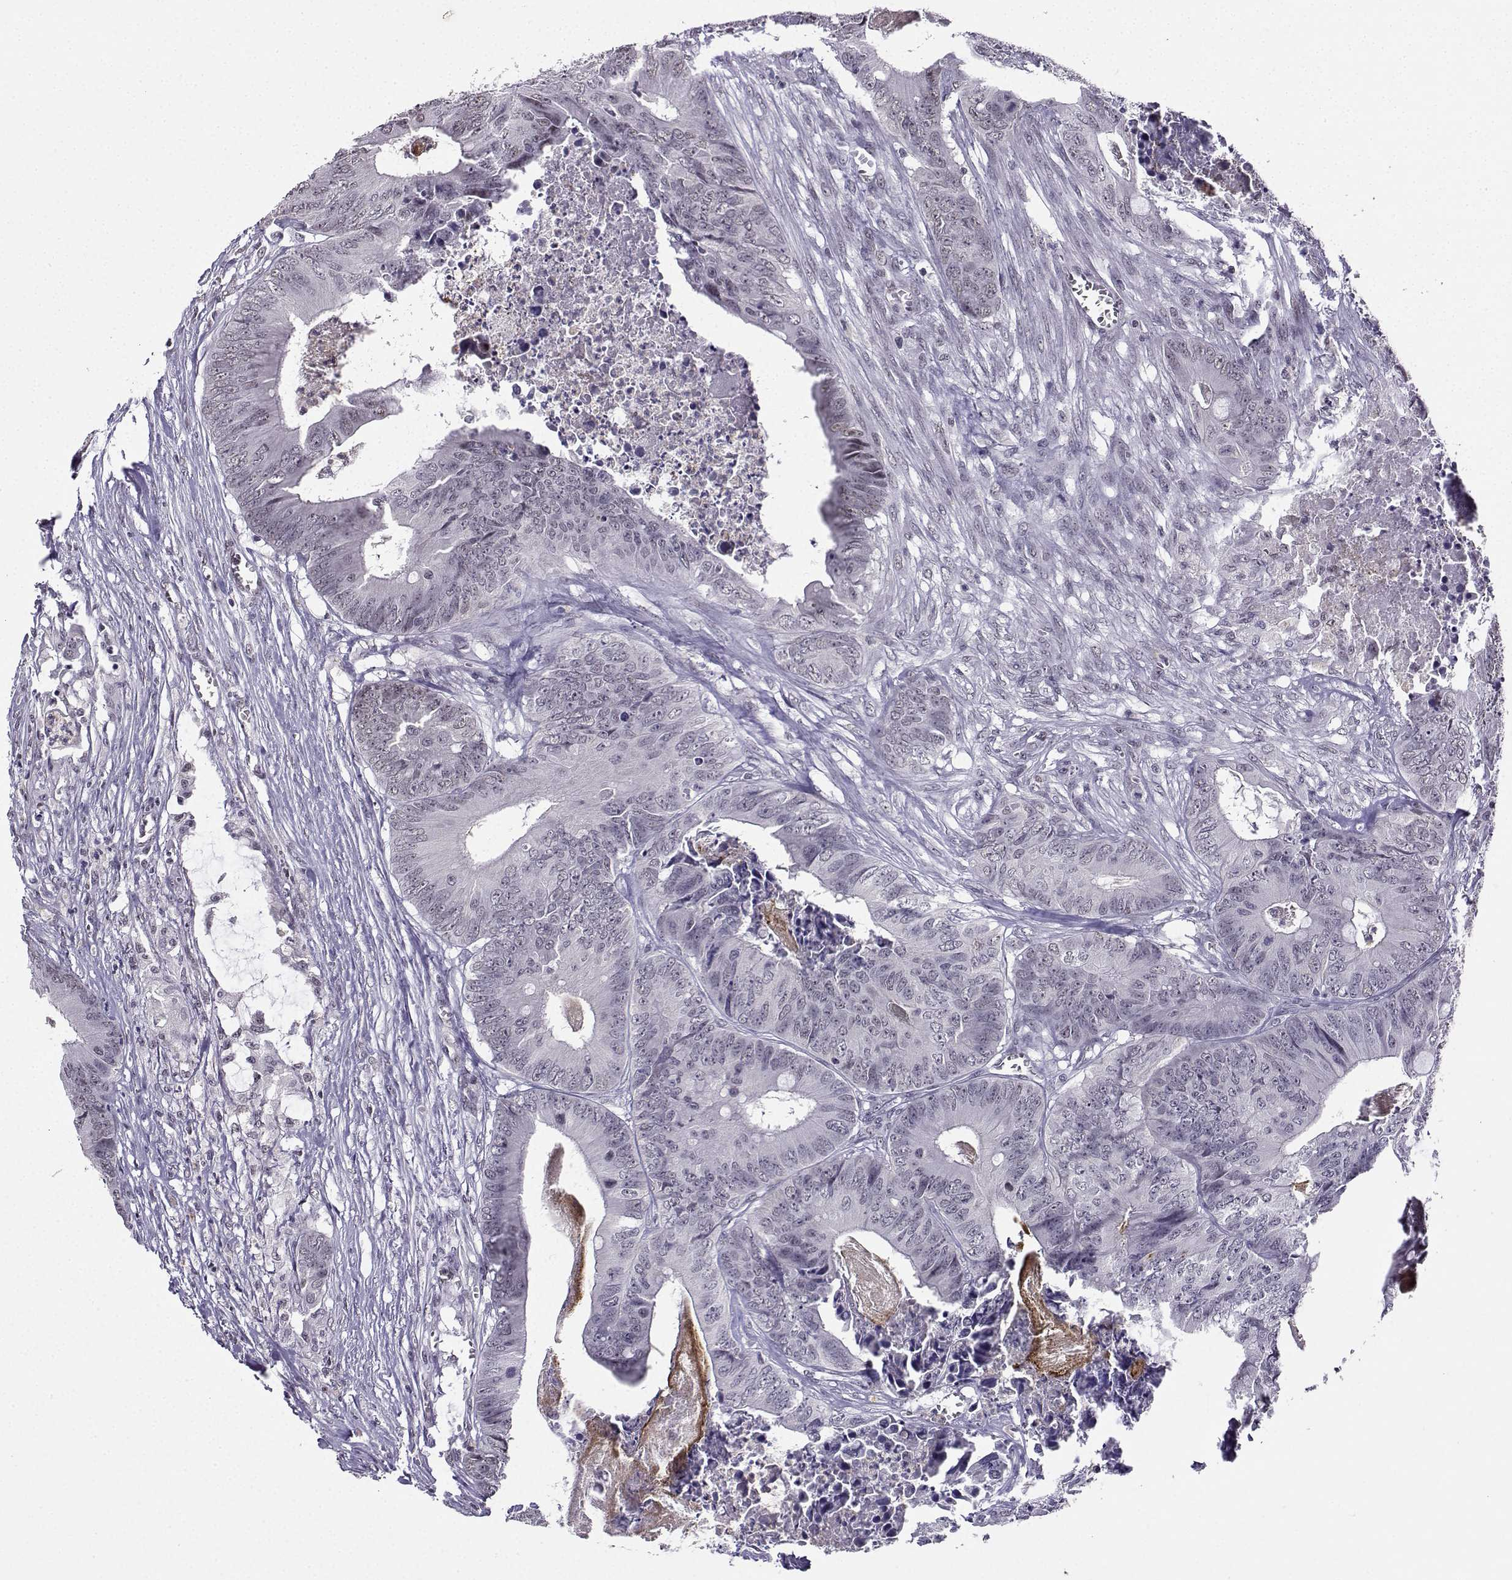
{"staining": {"intensity": "negative", "quantity": "none", "location": "none"}, "tissue": "colorectal cancer", "cell_type": "Tumor cells", "image_type": "cancer", "snomed": [{"axis": "morphology", "description": "Adenocarcinoma, NOS"}, {"axis": "topography", "description": "Colon"}], "caption": "Immunohistochemical staining of adenocarcinoma (colorectal) shows no significant positivity in tumor cells.", "gene": "LRFN2", "patient": {"sex": "male", "age": 84}}